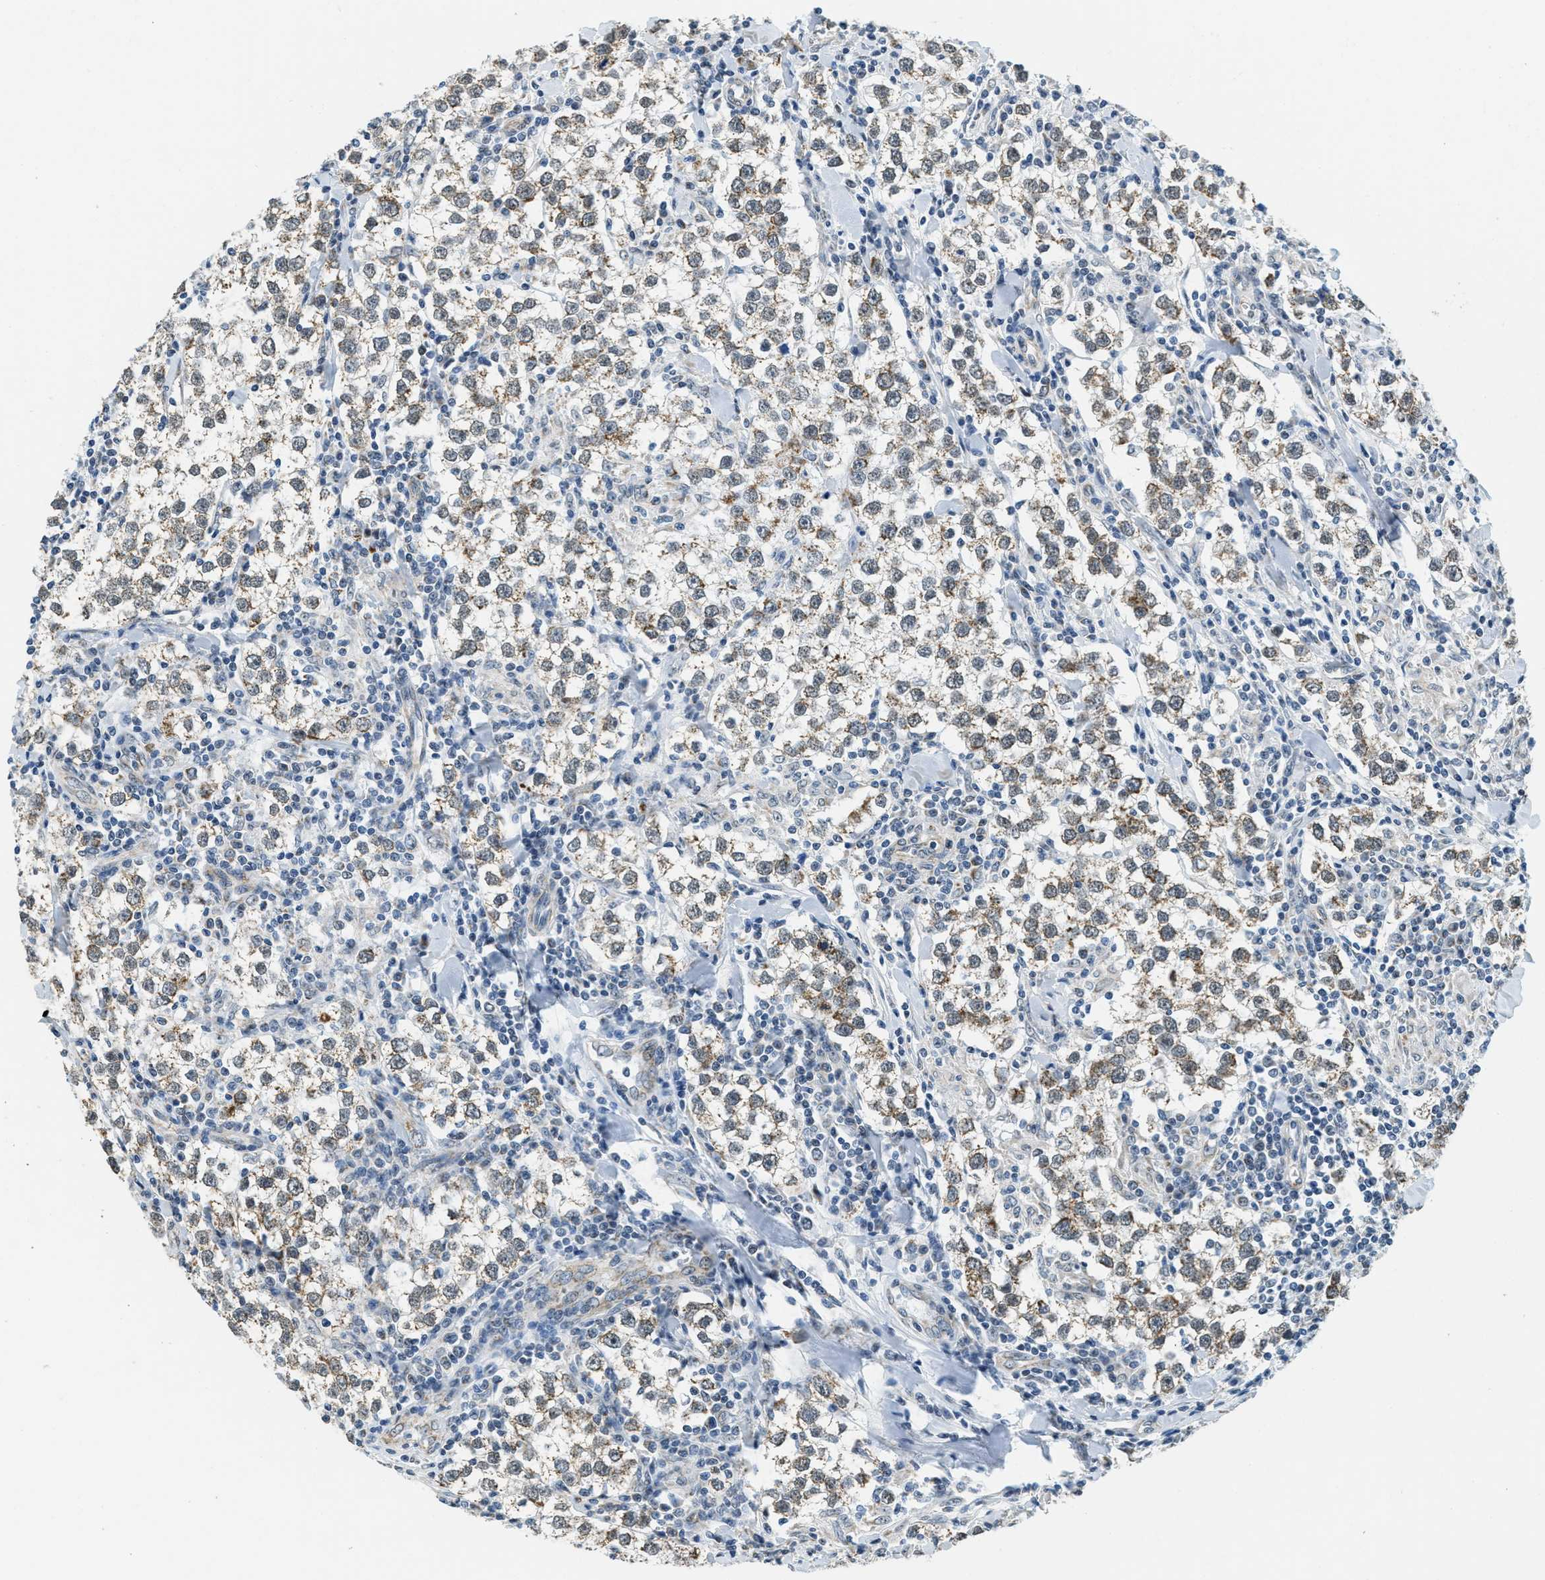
{"staining": {"intensity": "weak", "quantity": ">75%", "location": "cytoplasmic/membranous"}, "tissue": "testis cancer", "cell_type": "Tumor cells", "image_type": "cancer", "snomed": [{"axis": "morphology", "description": "Seminoma, NOS"}, {"axis": "morphology", "description": "Carcinoma, Embryonal, NOS"}, {"axis": "topography", "description": "Testis"}], "caption": "This histopathology image demonstrates immunohistochemistry staining of human testis cancer (embryonal carcinoma), with low weak cytoplasmic/membranous staining in approximately >75% of tumor cells.", "gene": "TOMM70", "patient": {"sex": "male", "age": 36}}